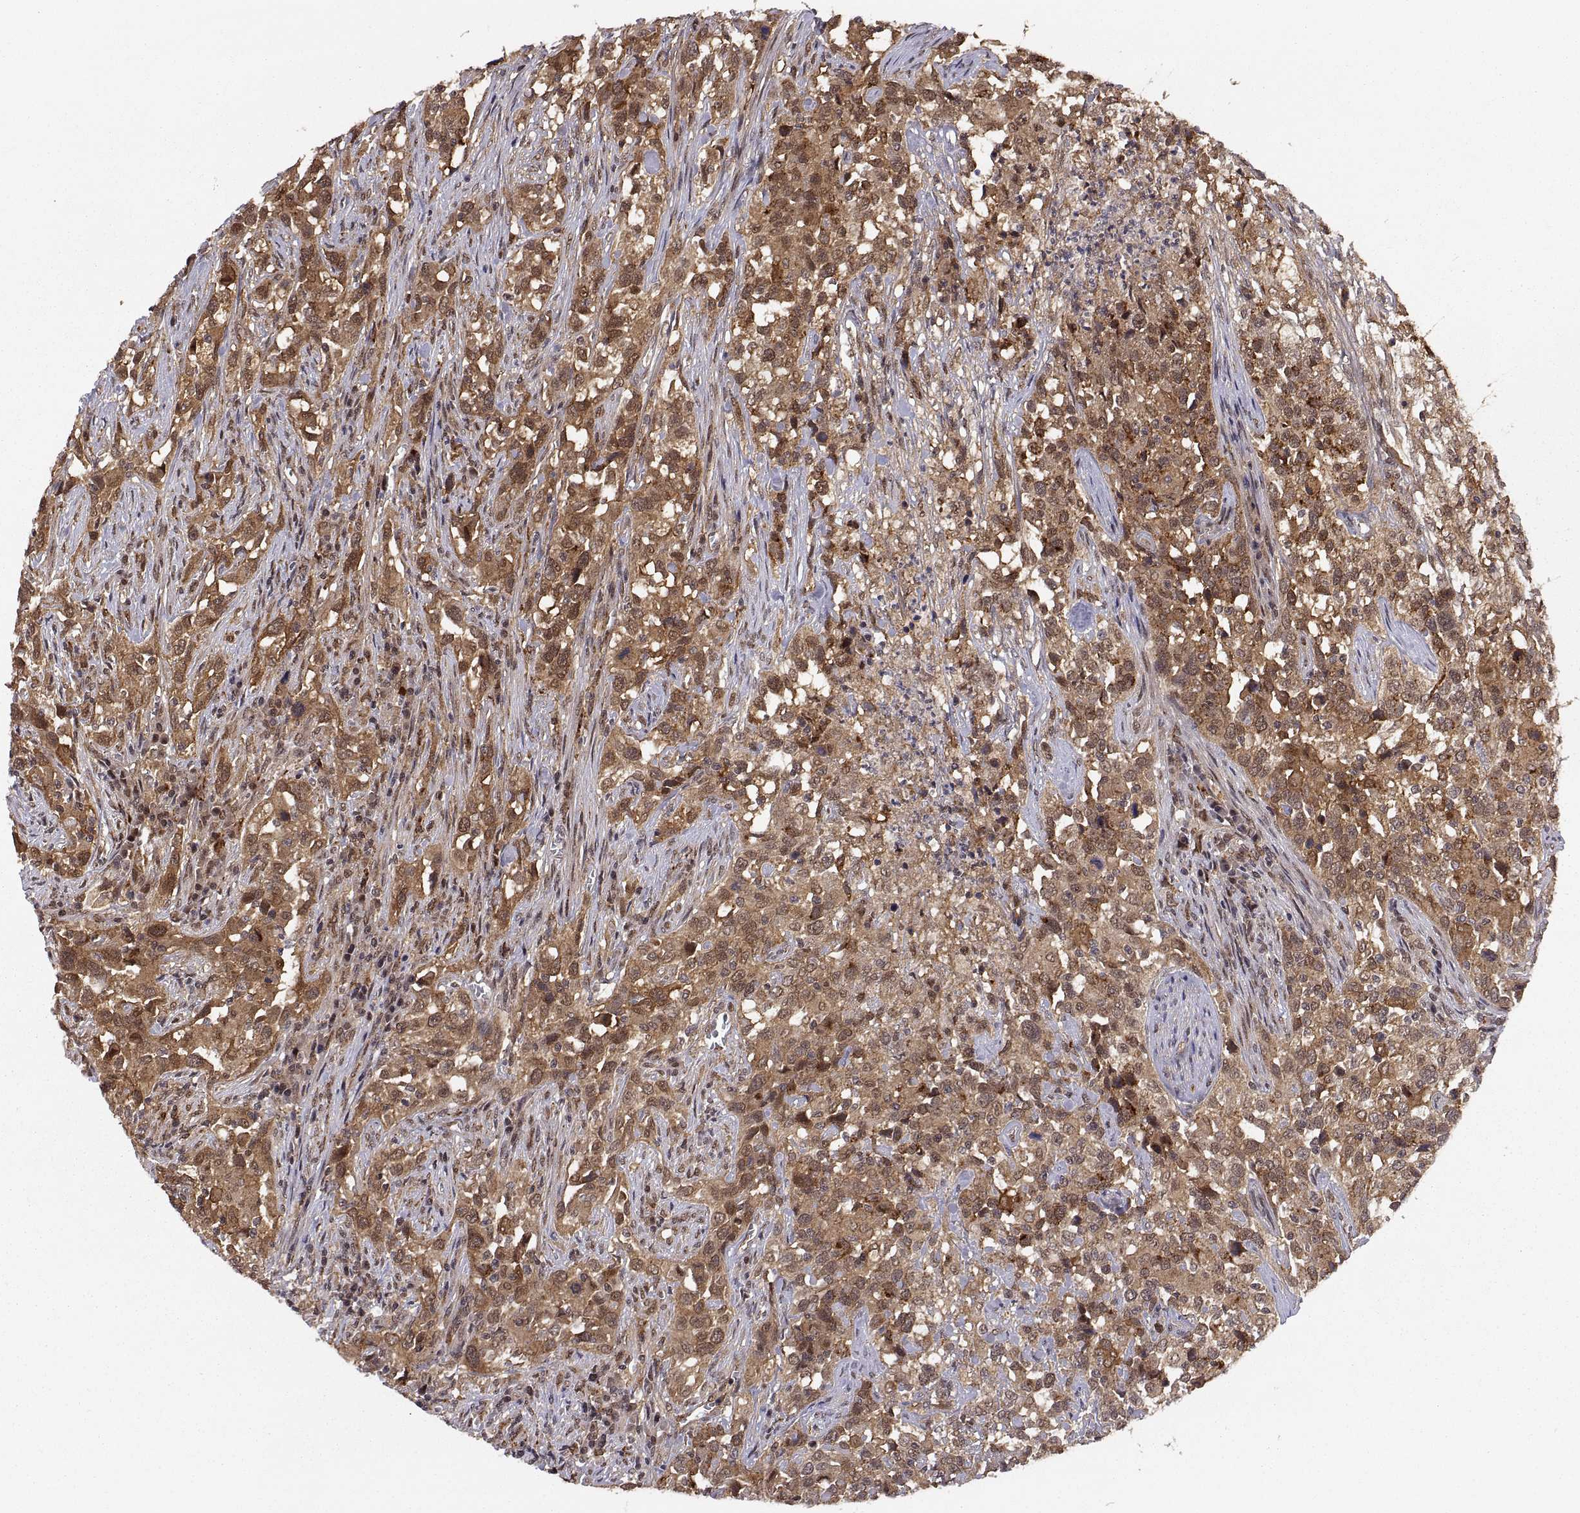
{"staining": {"intensity": "strong", "quantity": "25%-75%", "location": "cytoplasmic/membranous"}, "tissue": "urothelial cancer", "cell_type": "Tumor cells", "image_type": "cancer", "snomed": [{"axis": "morphology", "description": "Urothelial carcinoma, NOS"}, {"axis": "morphology", "description": "Urothelial carcinoma, High grade"}, {"axis": "topography", "description": "Urinary bladder"}], "caption": "Urothelial carcinoma (high-grade) stained for a protein reveals strong cytoplasmic/membranous positivity in tumor cells.", "gene": "PSMC2", "patient": {"sex": "female", "age": 64}}